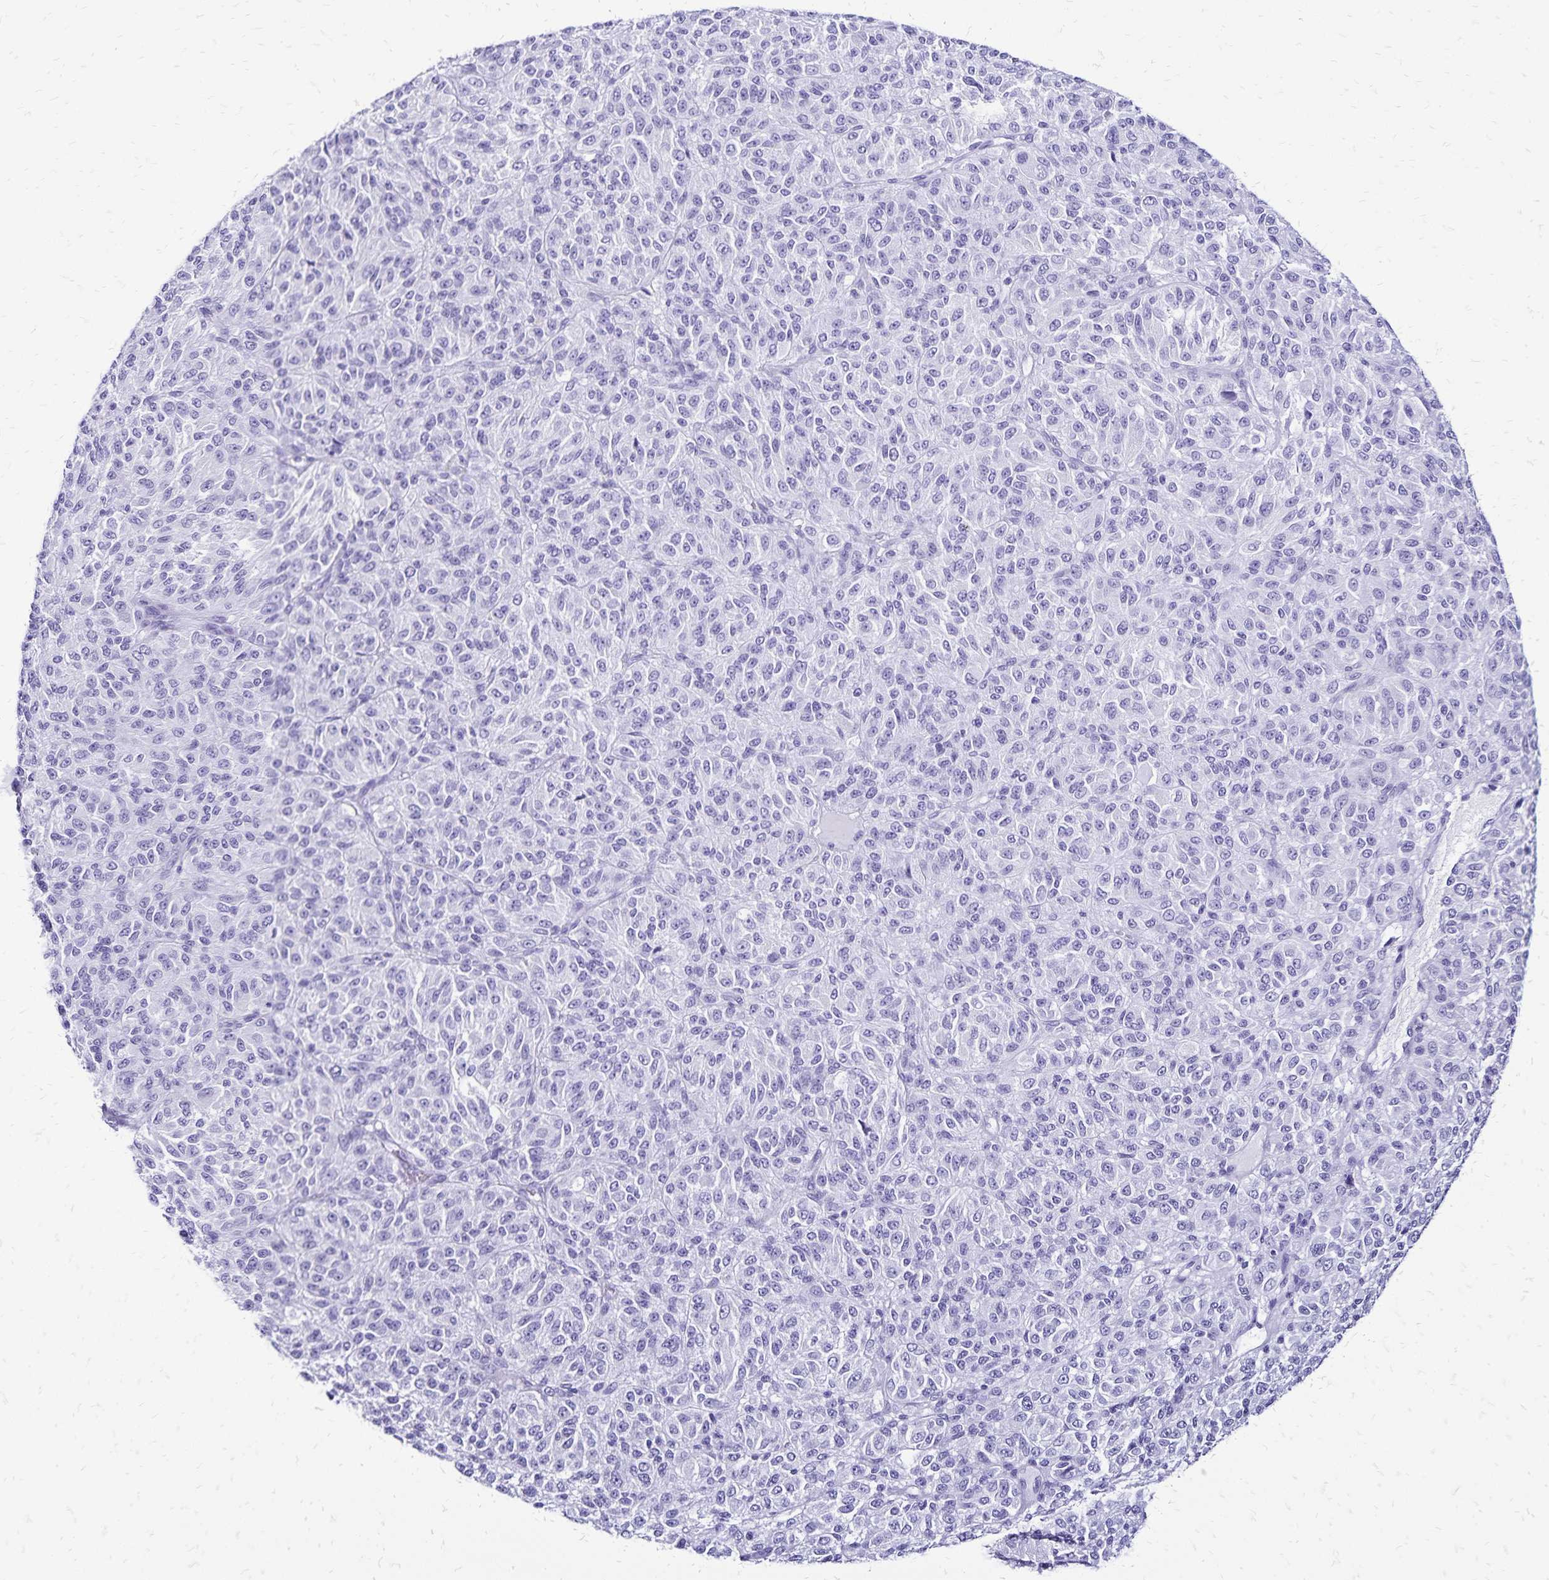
{"staining": {"intensity": "negative", "quantity": "none", "location": "none"}, "tissue": "melanoma", "cell_type": "Tumor cells", "image_type": "cancer", "snomed": [{"axis": "morphology", "description": "Malignant melanoma, Metastatic site"}, {"axis": "topography", "description": "Brain"}], "caption": "Tumor cells show no significant protein staining in malignant melanoma (metastatic site). (Brightfield microscopy of DAB (3,3'-diaminobenzidine) IHC at high magnification).", "gene": "LIN28B", "patient": {"sex": "female", "age": 56}}